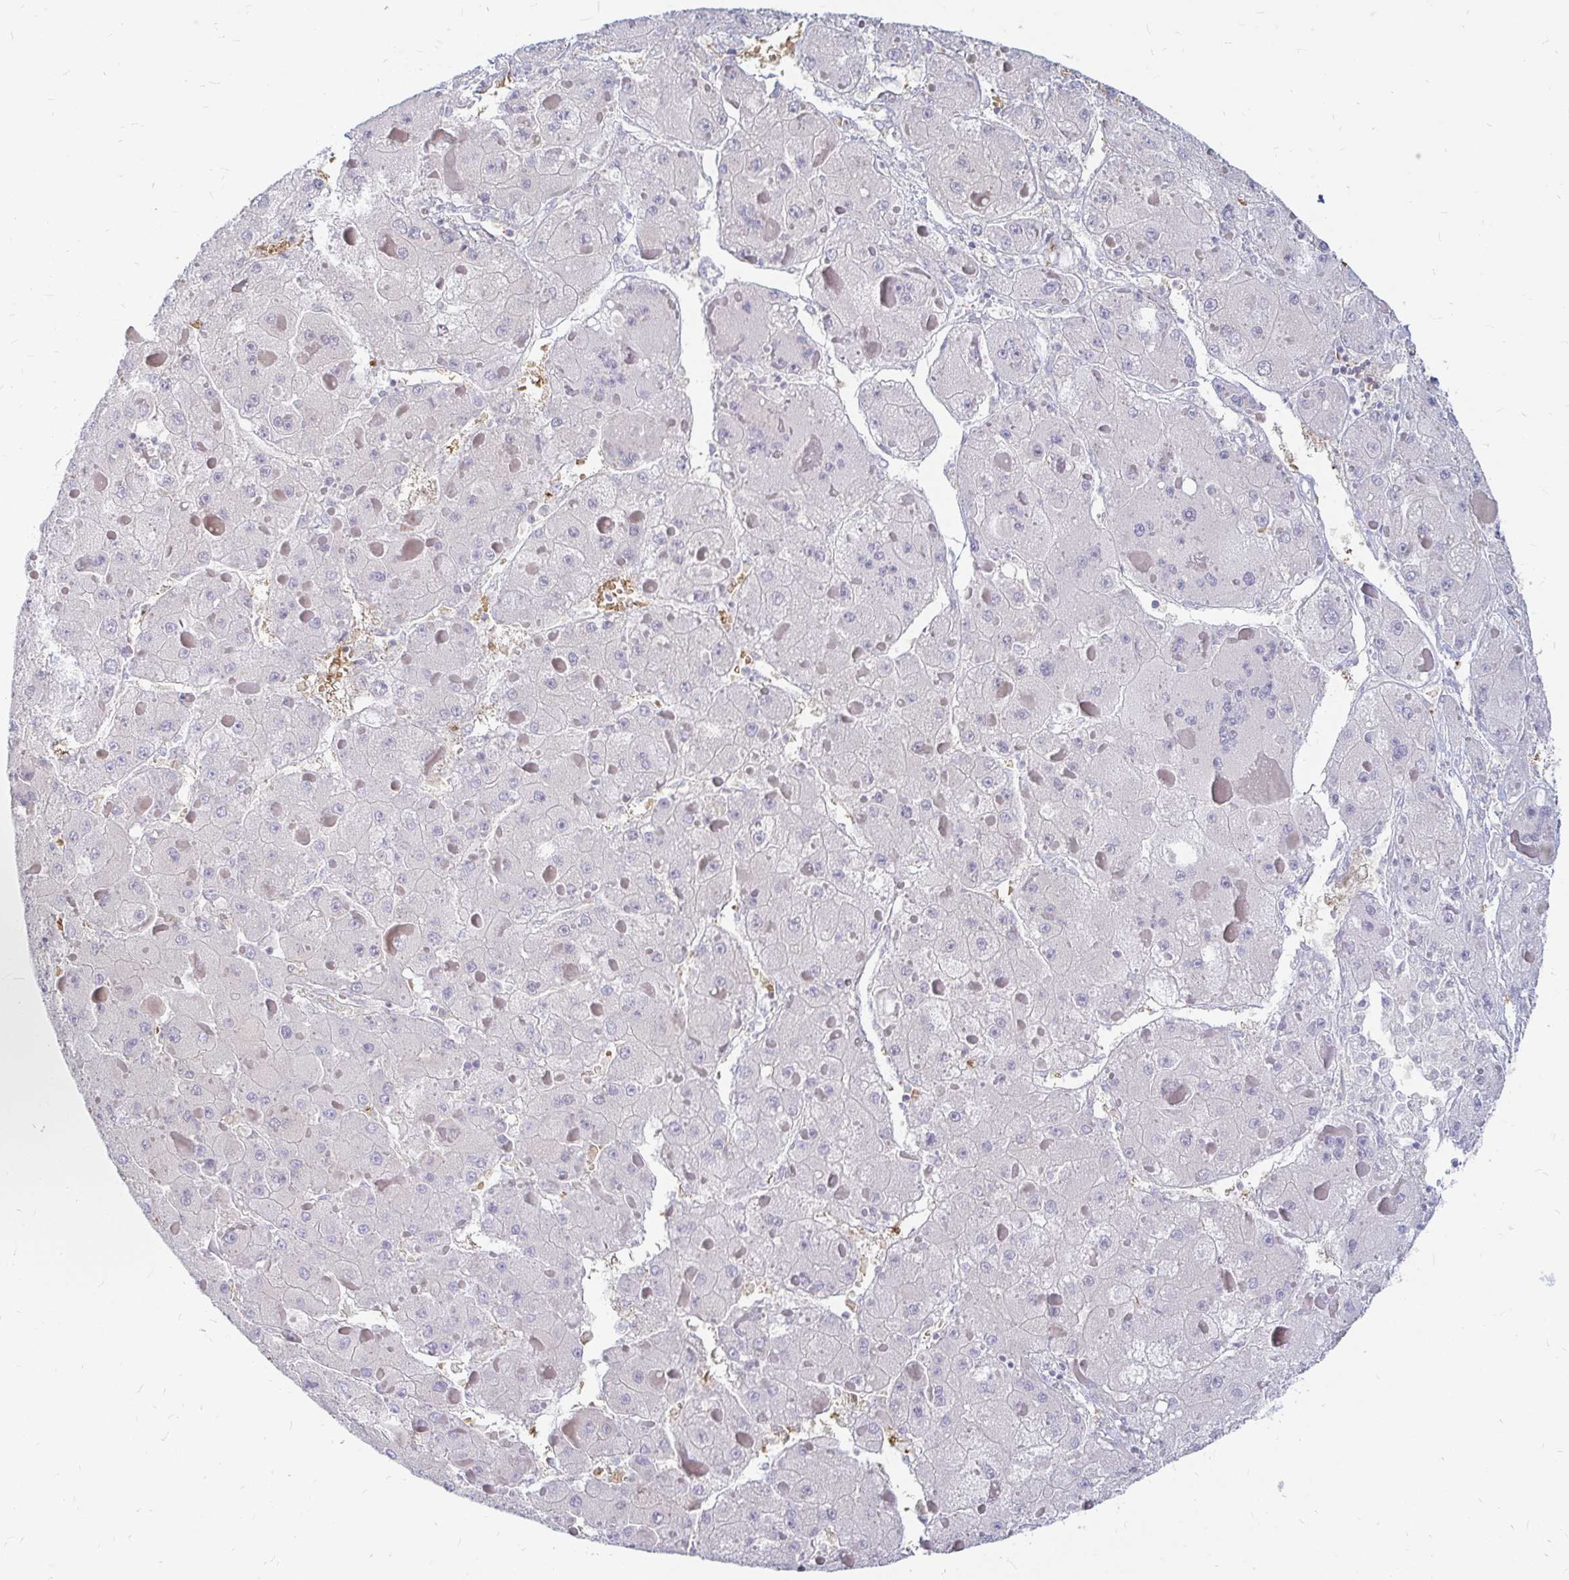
{"staining": {"intensity": "negative", "quantity": "none", "location": "none"}, "tissue": "liver cancer", "cell_type": "Tumor cells", "image_type": "cancer", "snomed": [{"axis": "morphology", "description": "Carcinoma, Hepatocellular, NOS"}, {"axis": "topography", "description": "Liver"}], "caption": "Hepatocellular carcinoma (liver) was stained to show a protein in brown. There is no significant staining in tumor cells. Brightfield microscopy of immunohistochemistry (IHC) stained with DAB (3,3'-diaminobenzidine) (brown) and hematoxylin (blue), captured at high magnification.", "gene": "CAST", "patient": {"sex": "female", "age": 73}}